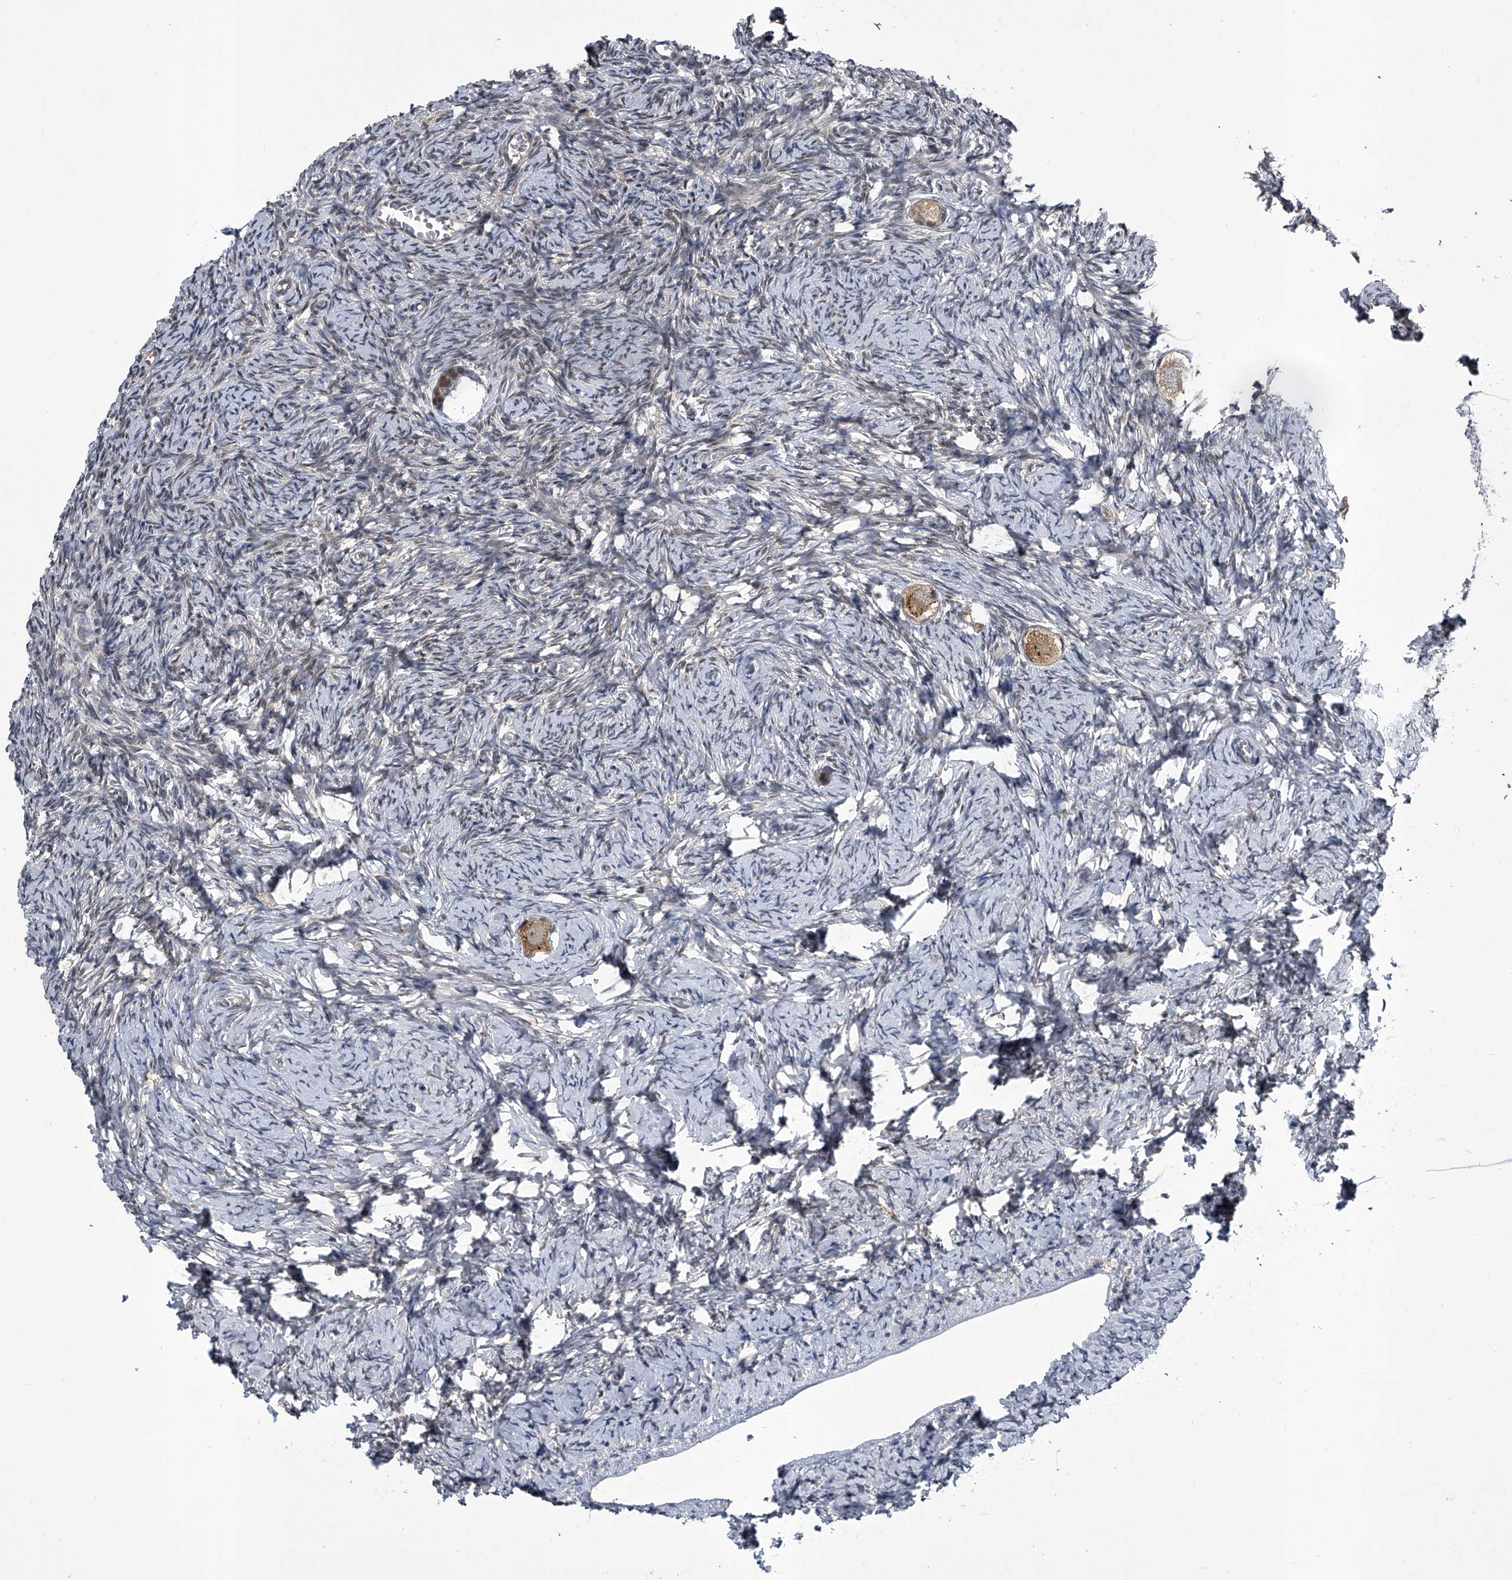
{"staining": {"intensity": "moderate", "quantity": ">75%", "location": "cytoplasmic/membranous"}, "tissue": "ovary", "cell_type": "Follicle cells", "image_type": "normal", "snomed": [{"axis": "morphology", "description": "Normal tissue, NOS"}, {"axis": "topography", "description": "Ovary"}], "caption": "Immunohistochemical staining of benign ovary displays moderate cytoplasmic/membranous protein positivity in about >75% of follicle cells. The protein of interest is stained brown, and the nuclei are stained in blue (DAB IHC with brightfield microscopy, high magnification).", "gene": "SLC12A8", "patient": {"sex": "female", "age": 27}}